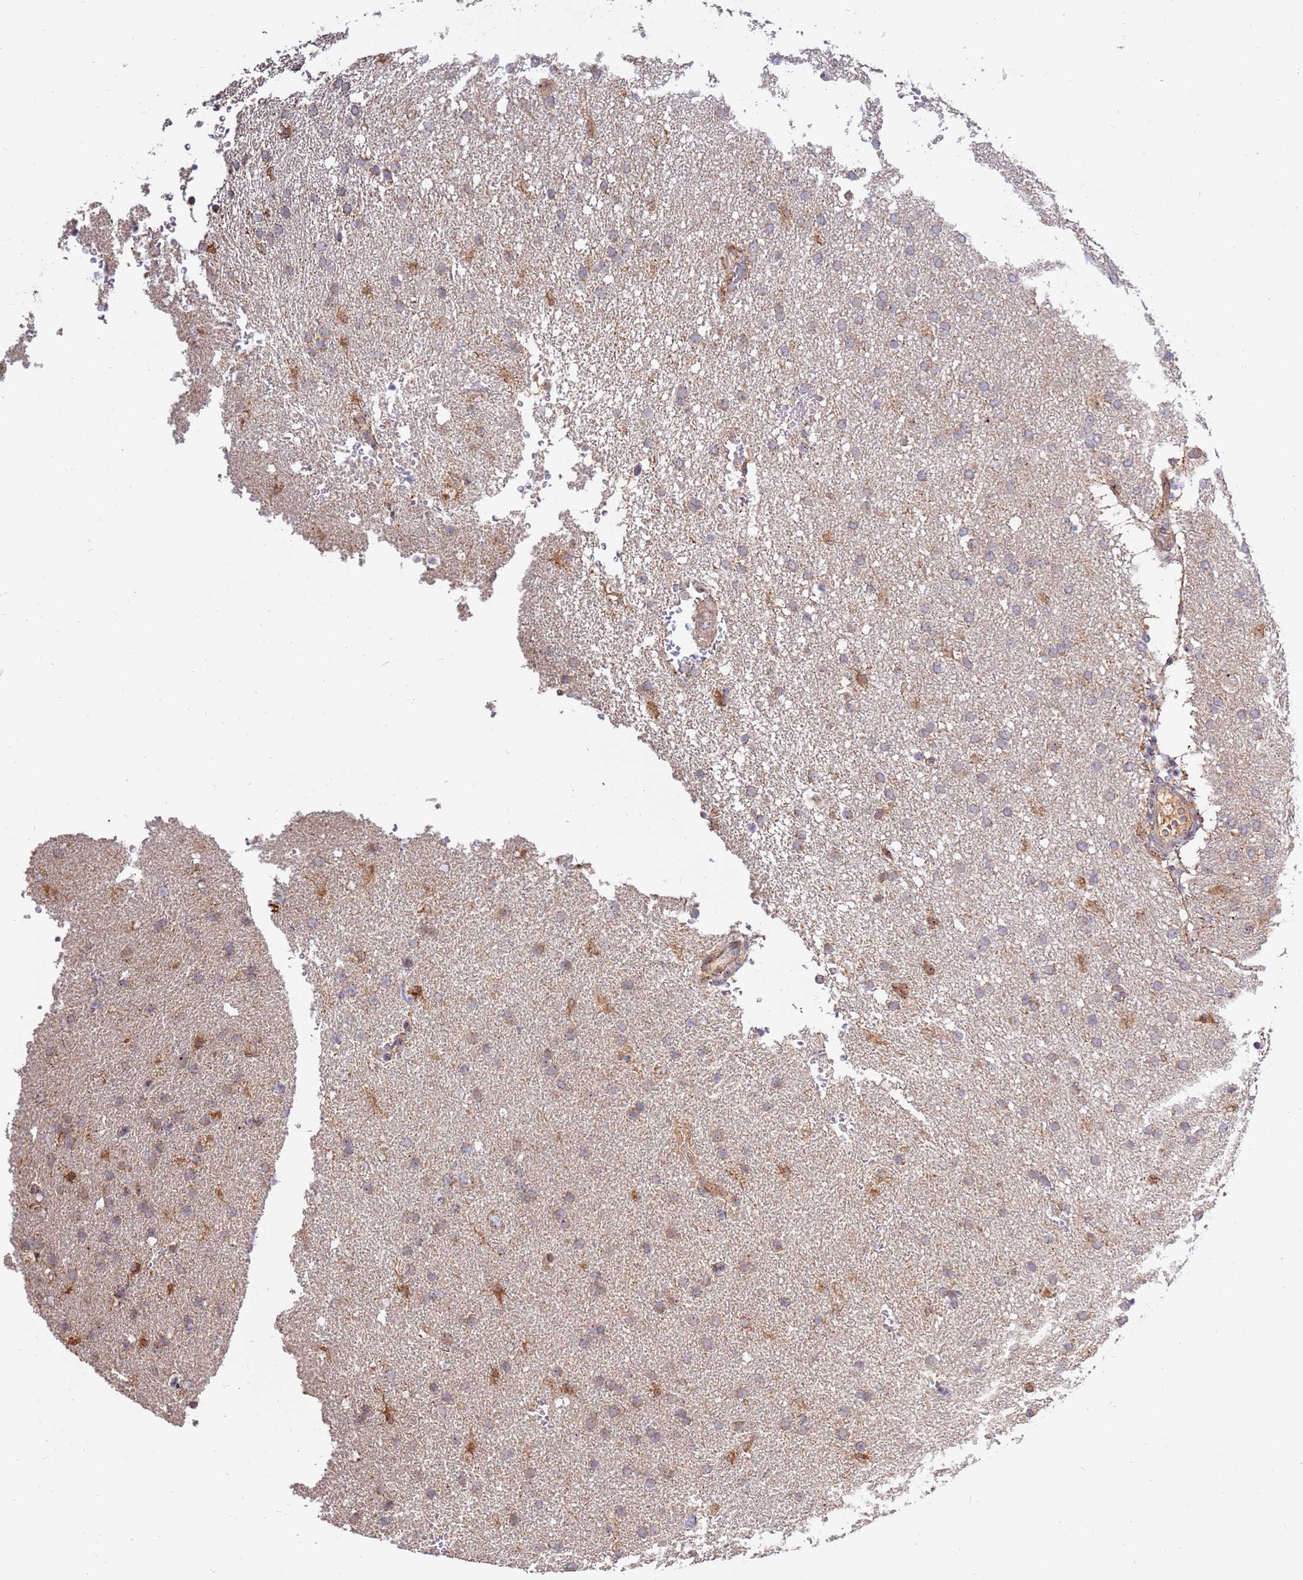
{"staining": {"intensity": "moderate", "quantity": "25%-75%", "location": "cytoplasmic/membranous"}, "tissue": "glioma", "cell_type": "Tumor cells", "image_type": "cancer", "snomed": [{"axis": "morphology", "description": "Glioma, malignant, High grade"}, {"axis": "topography", "description": "Brain"}], "caption": "Immunohistochemical staining of glioma shows moderate cytoplasmic/membranous protein staining in approximately 25%-75% of tumor cells.", "gene": "KIF25", "patient": {"sex": "male", "age": 72}}